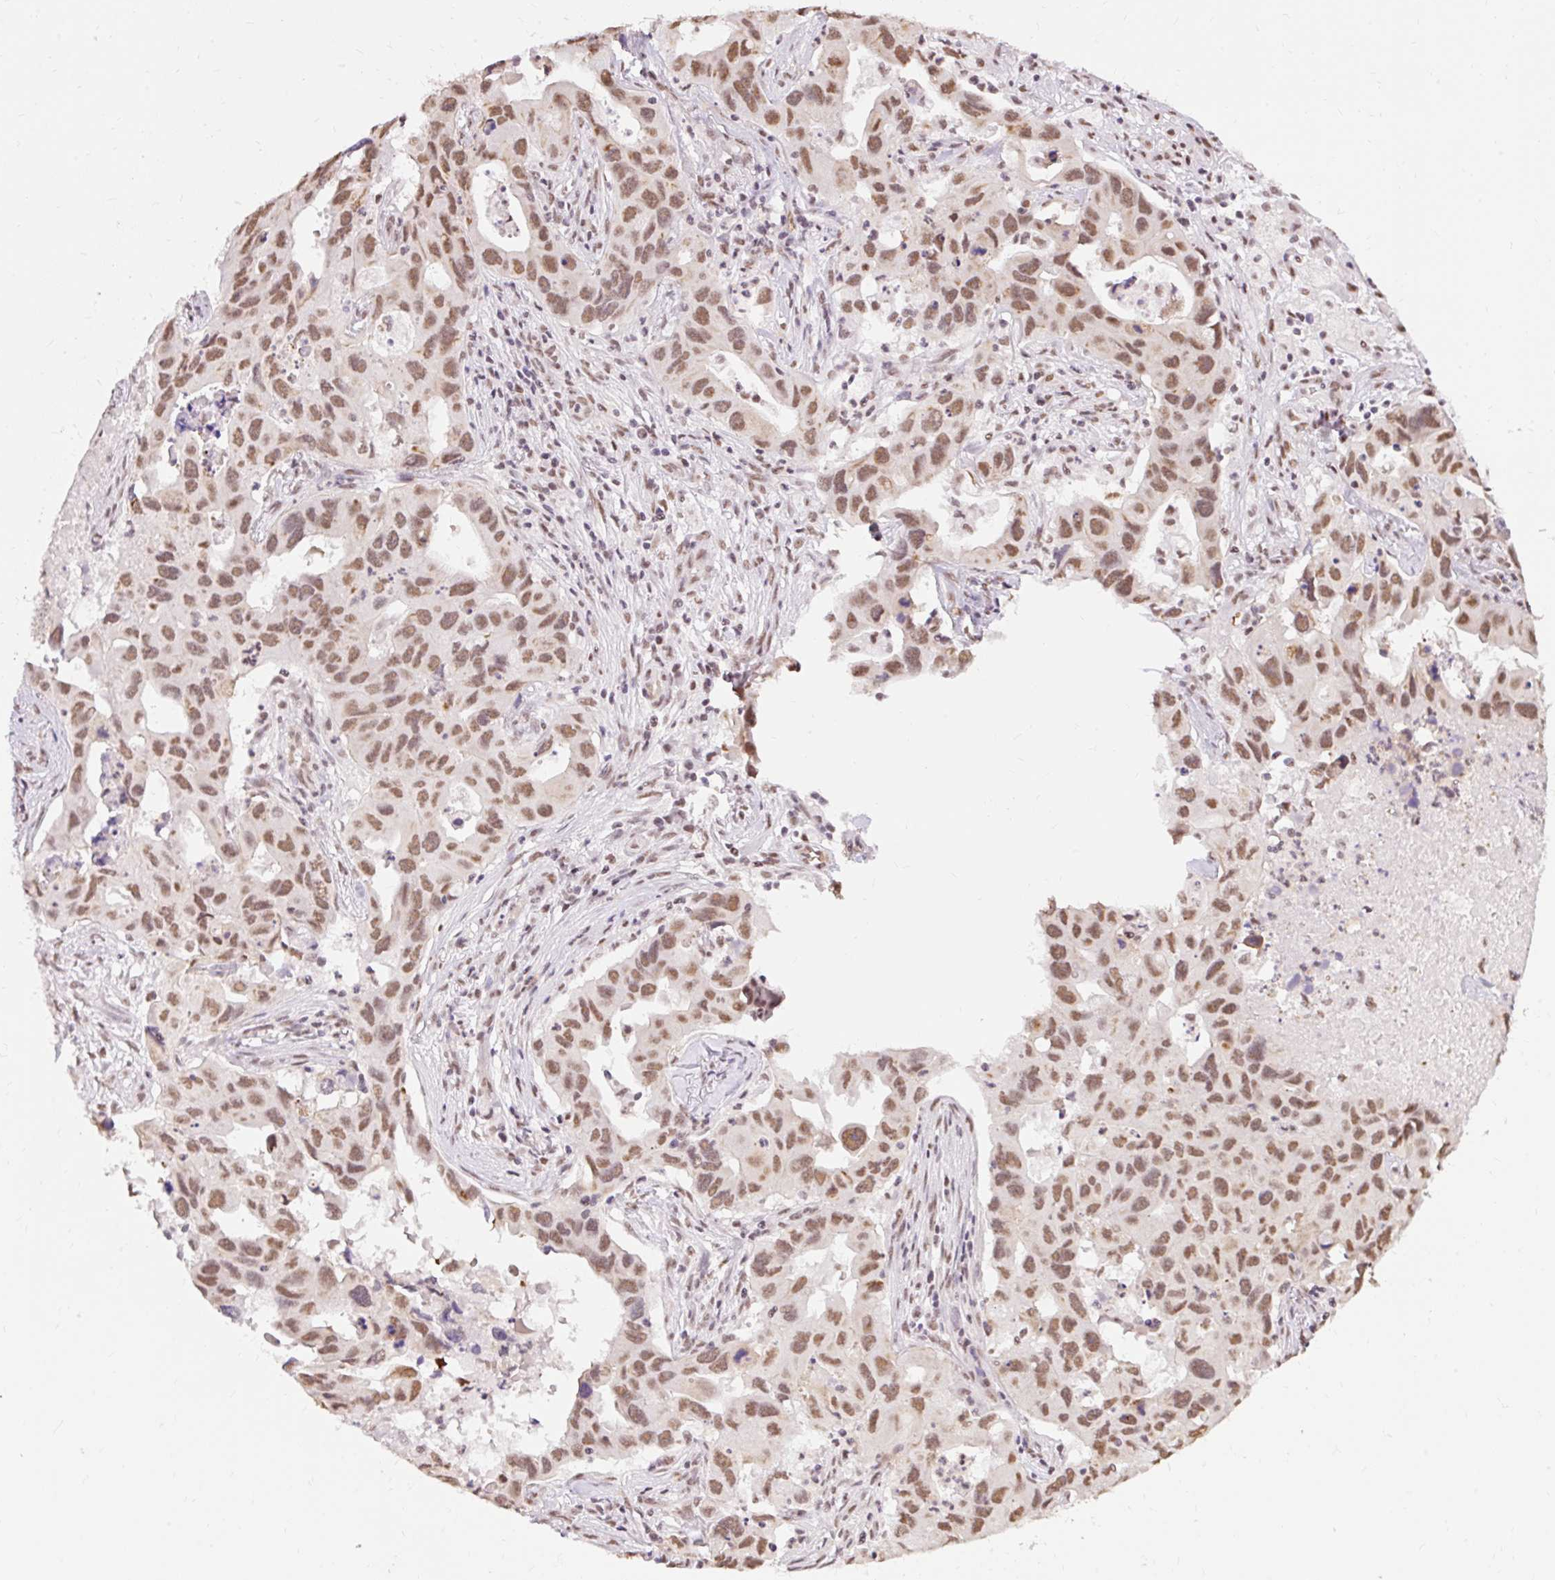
{"staining": {"intensity": "moderate", "quantity": ">75%", "location": "nuclear"}, "tissue": "lung cancer", "cell_type": "Tumor cells", "image_type": "cancer", "snomed": [{"axis": "morphology", "description": "Adenocarcinoma, NOS"}, {"axis": "topography", "description": "Lung"}], "caption": "Immunohistochemistry (DAB (3,3'-diaminobenzidine)) staining of human lung cancer reveals moderate nuclear protein staining in approximately >75% of tumor cells. The staining was performed using DAB (3,3'-diaminobenzidine), with brown indicating positive protein expression. Nuclei are stained blue with hematoxylin.", "gene": "NPIPB12", "patient": {"sex": "male", "age": 64}}